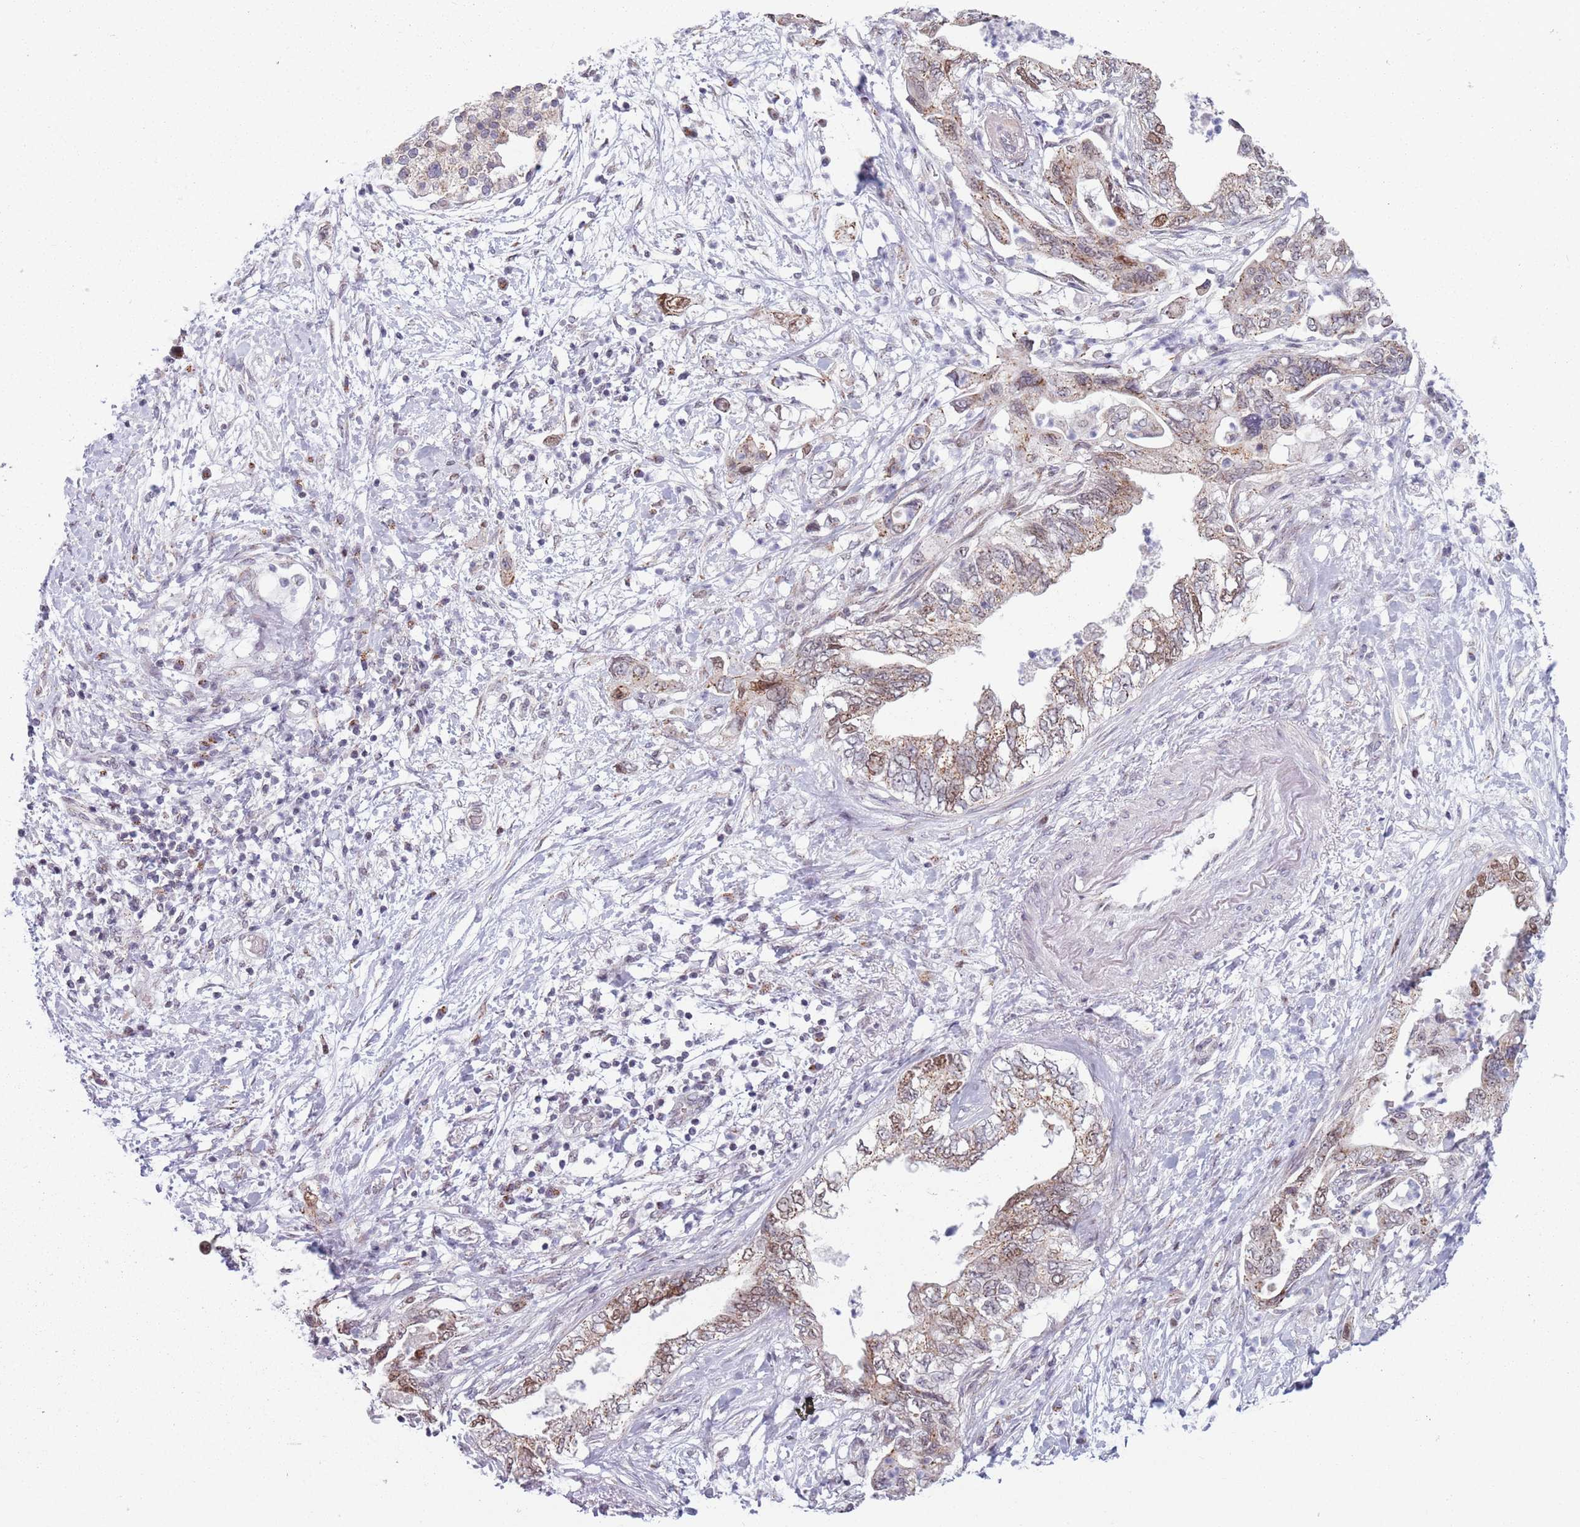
{"staining": {"intensity": "moderate", "quantity": ">75%", "location": "cytoplasmic/membranous"}, "tissue": "pancreatic cancer", "cell_type": "Tumor cells", "image_type": "cancer", "snomed": [{"axis": "morphology", "description": "Adenocarcinoma, NOS"}, {"axis": "topography", "description": "Pancreas"}], "caption": "Protein analysis of adenocarcinoma (pancreatic) tissue reveals moderate cytoplasmic/membranous staining in about >75% of tumor cells.", "gene": "ZKSCAN2", "patient": {"sex": "female", "age": 73}}